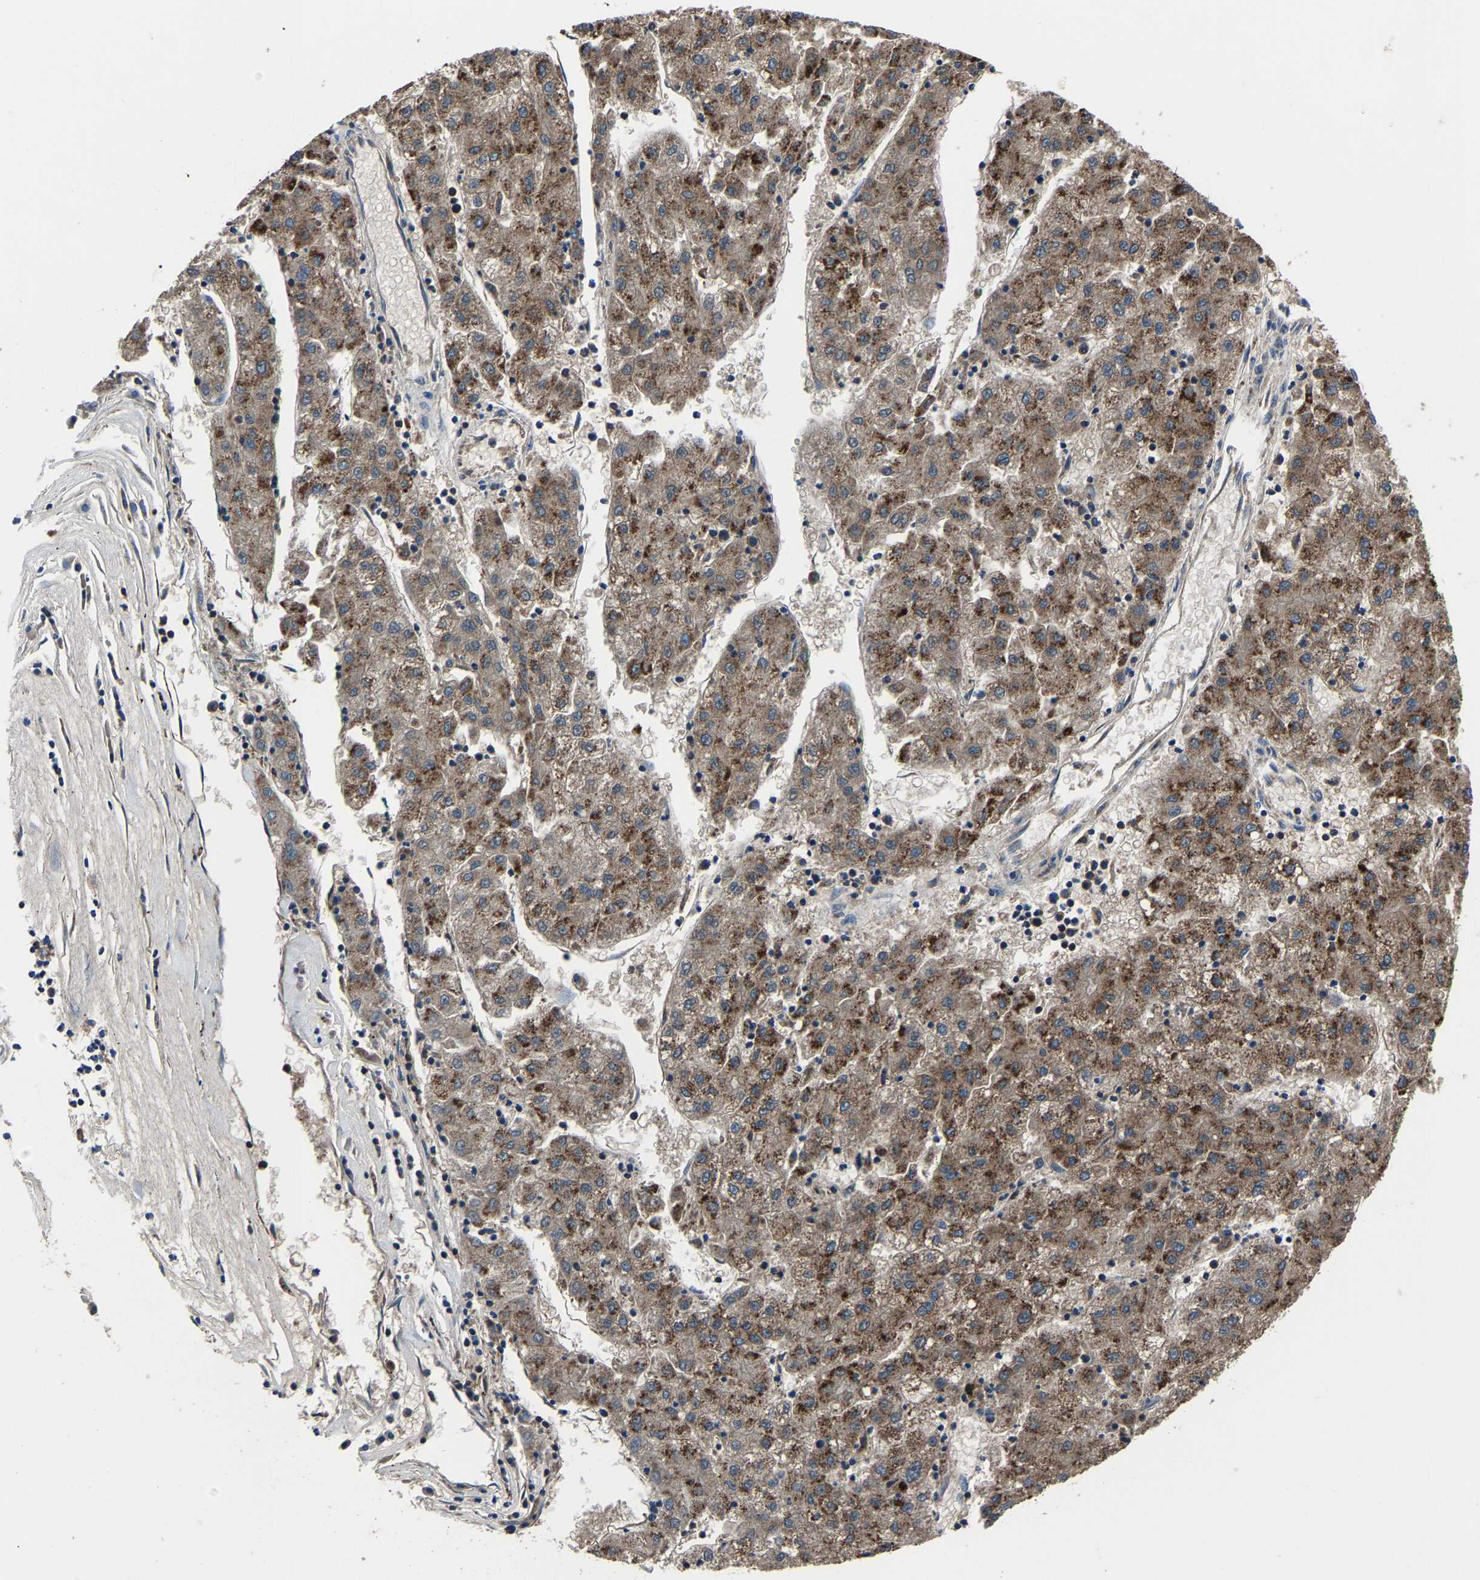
{"staining": {"intensity": "moderate", "quantity": ">75%", "location": "cytoplasmic/membranous"}, "tissue": "liver cancer", "cell_type": "Tumor cells", "image_type": "cancer", "snomed": [{"axis": "morphology", "description": "Carcinoma, Hepatocellular, NOS"}, {"axis": "topography", "description": "Liver"}], "caption": "This image exhibits immunohistochemistry staining of human liver cancer, with medium moderate cytoplasmic/membranous positivity in about >75% of tumor cells.", "gene": "KIAA1958", "patient": {"sex": "male", "age": 72}}